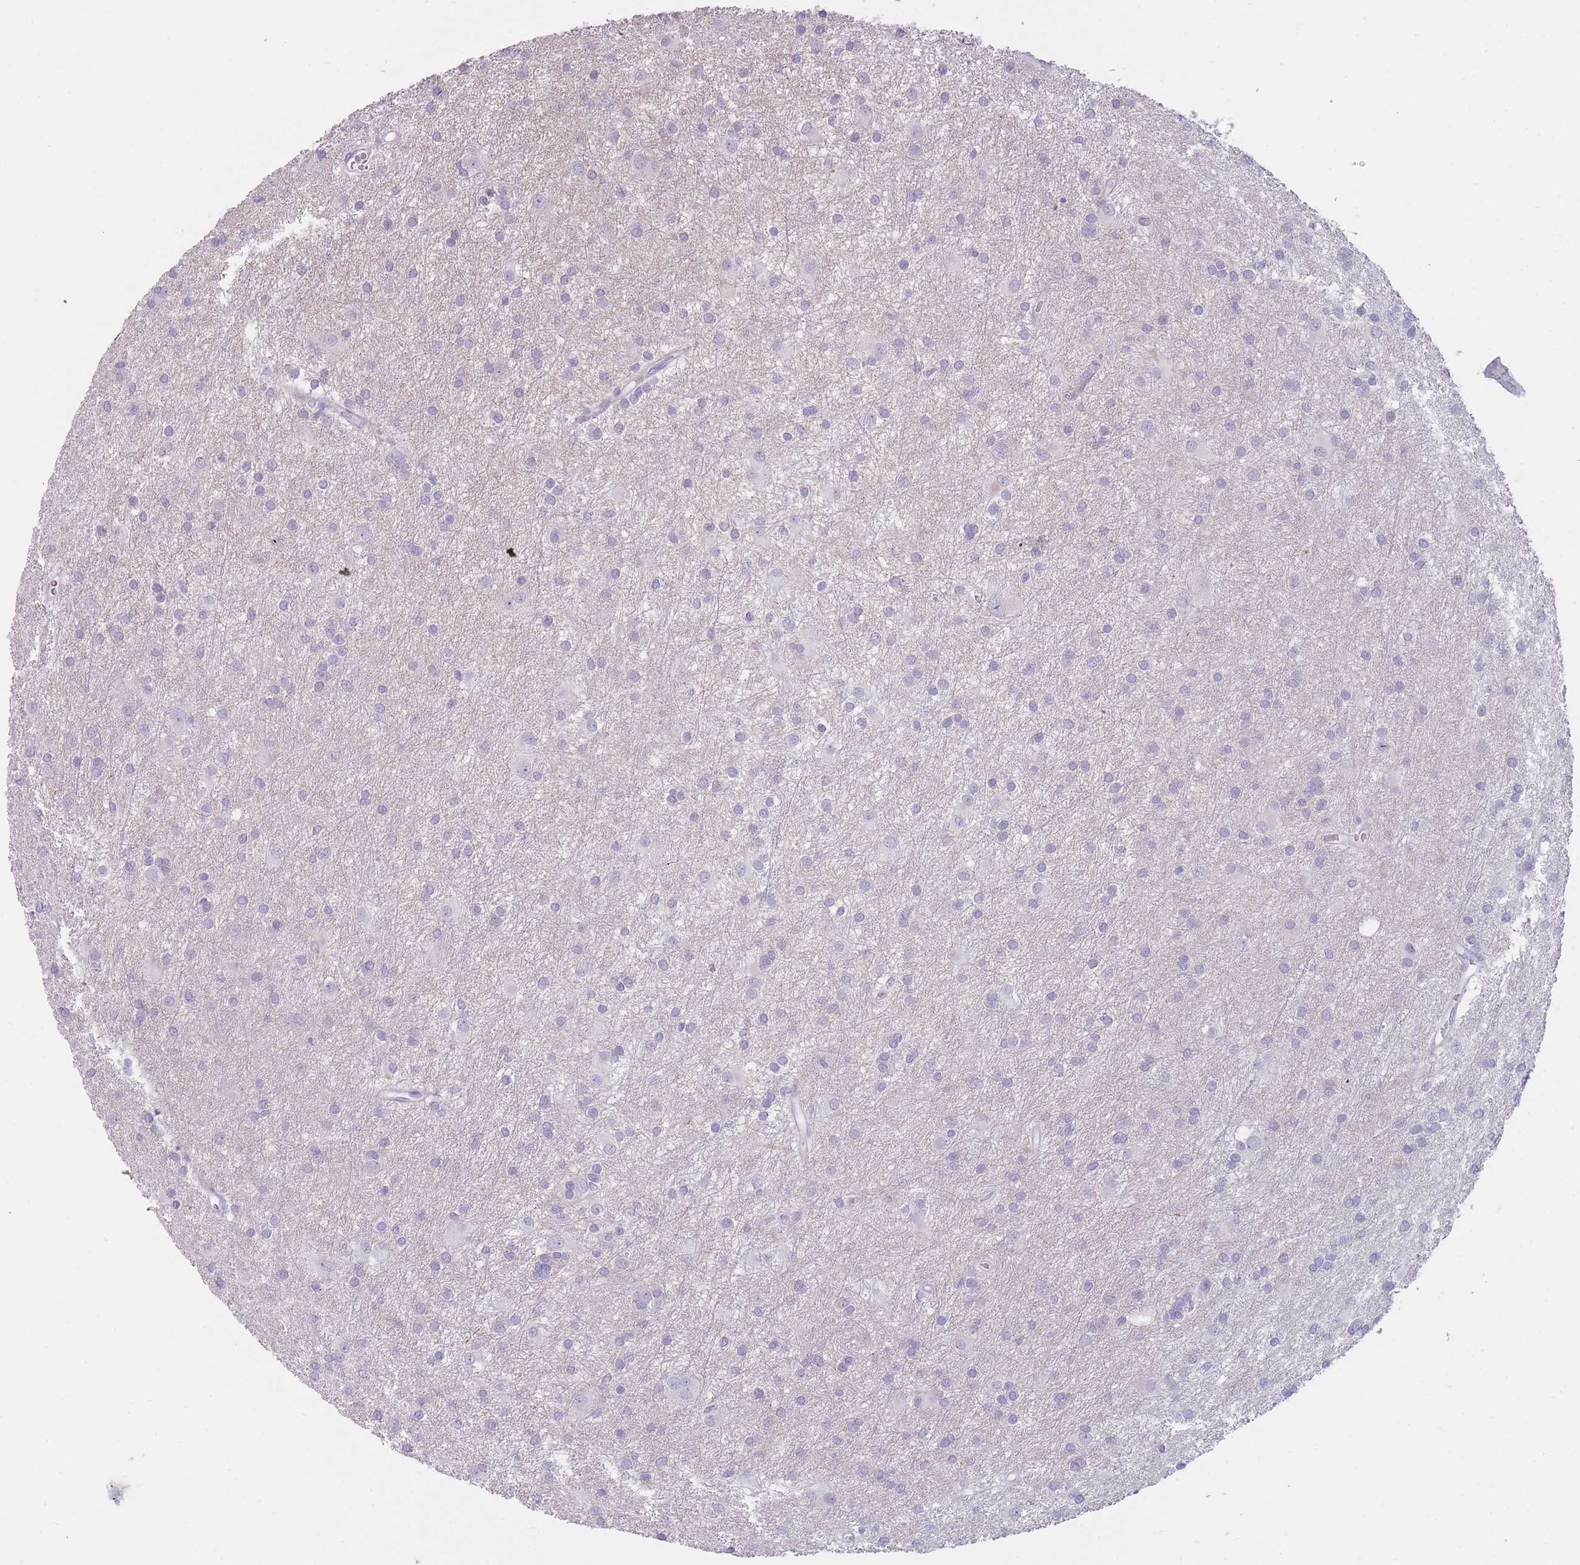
{"staining": {"intensity": "negative", "quantity": "none", "location": "none"}, "tissue": "glioma", "cell_type": "Tumor cells", "image_type": "cancer", "snomed": [{"axis": "morphology", "description": "Glioma, malignant, High grade"}, {"axis": "topography", "description": "Brain"}], "caption": "IHC micrograph of human malignant glioma (high-grade) stained for a protein (brown), which demonstrates no expression in tumor cells.", "gene": "IMPG1", "patient": {"sex": "female", "age": 50}}